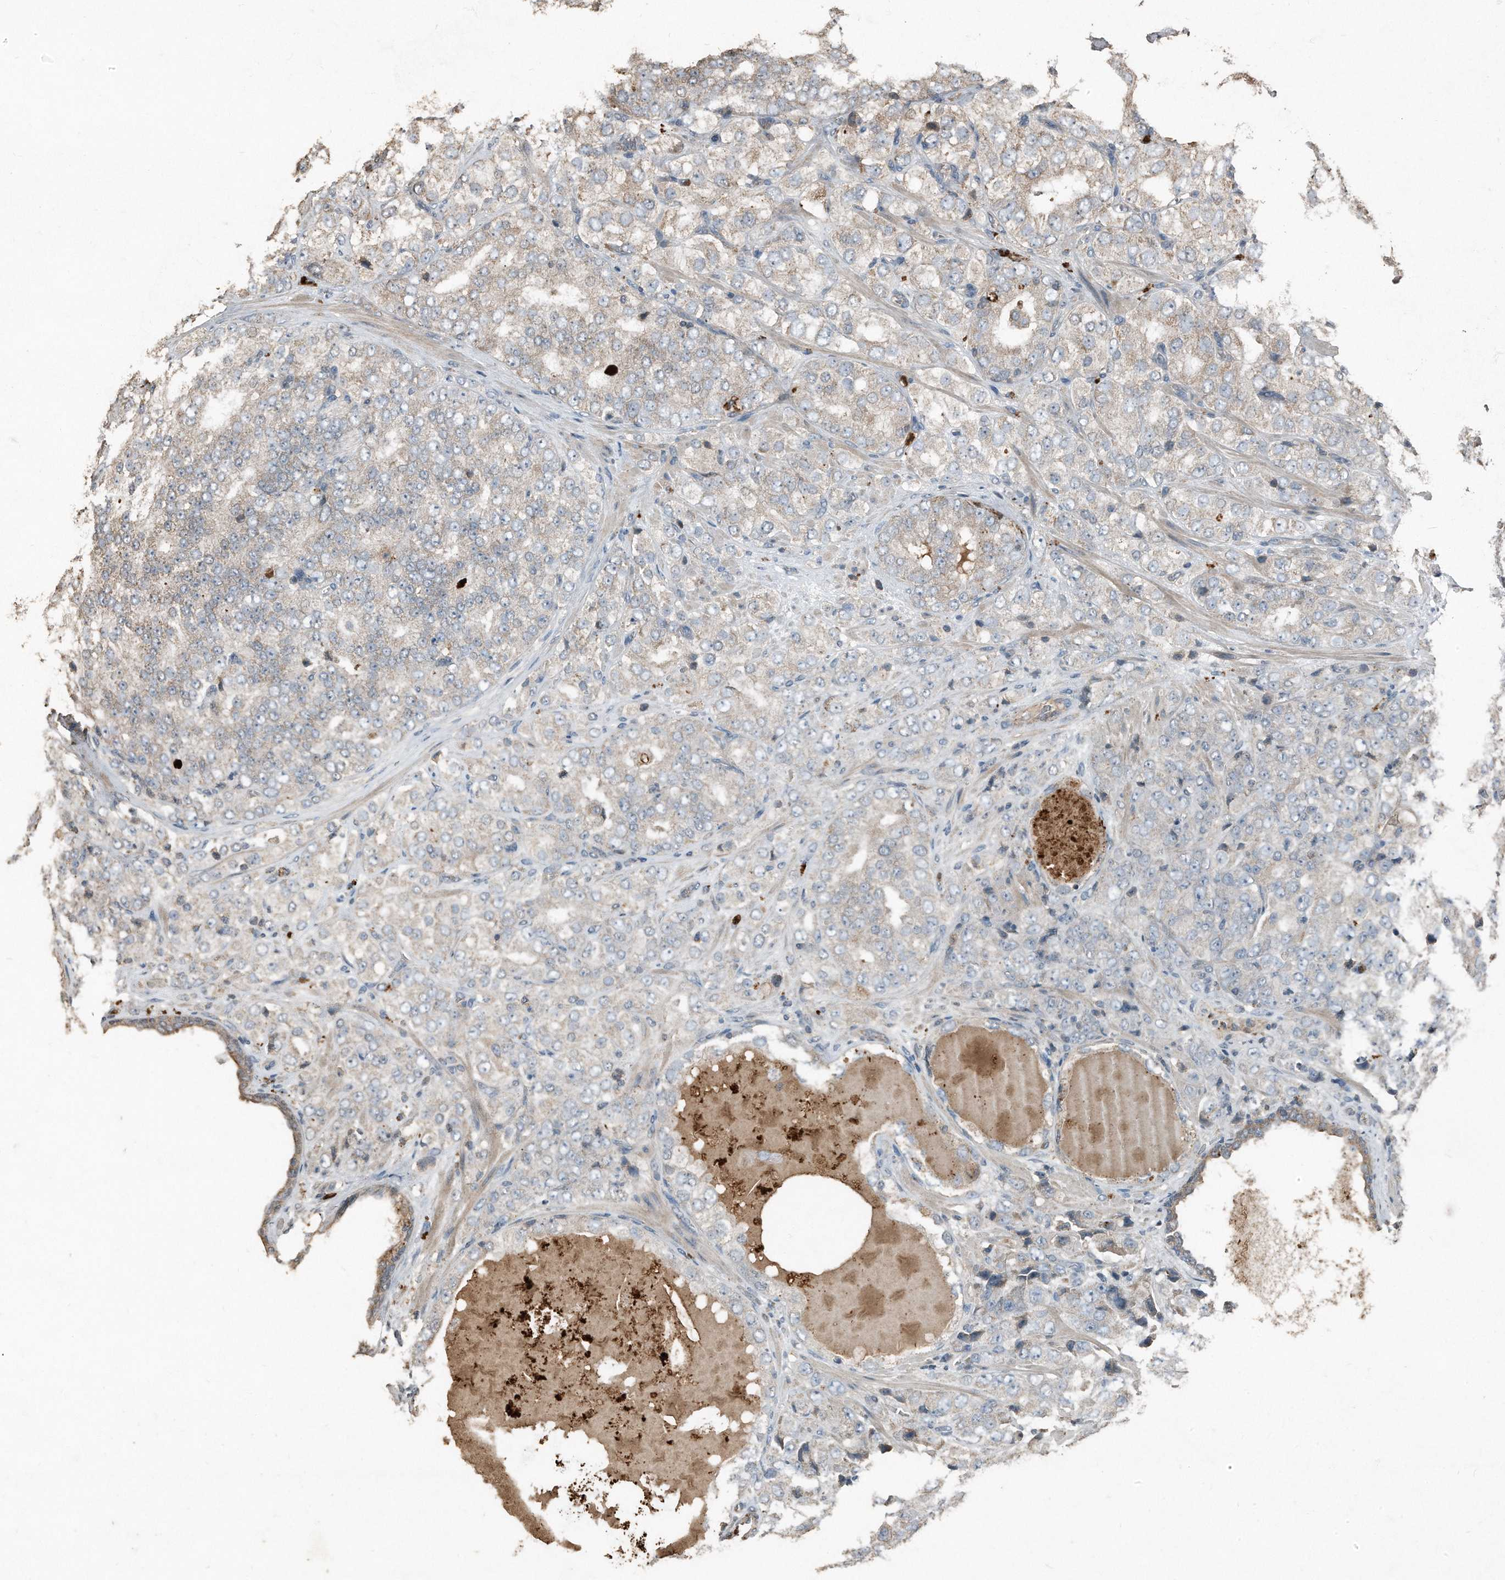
{"staining": {"intensity": "moderate", "quantity": "<25%", "location": "cytoplasmic/membranous"}, "tissue": "prostate cancer", "cell_type": "Tumor cells", "image_type": "cancer", "snomed": [{"axis": "morphology", "description": "Adenocarcinoma, High grade"}, {"axis": "topography", "description": "Prostate"}], "caption": "Immunohistochemical staining of human prostate cancer (adenocarcinoma (high-grade)) reveals low levels of moderate cytoplasmic/membranous staining in about <25% of tumor cells.", "gene": "C9", "patient": {"sex": "male", "age": 58}}